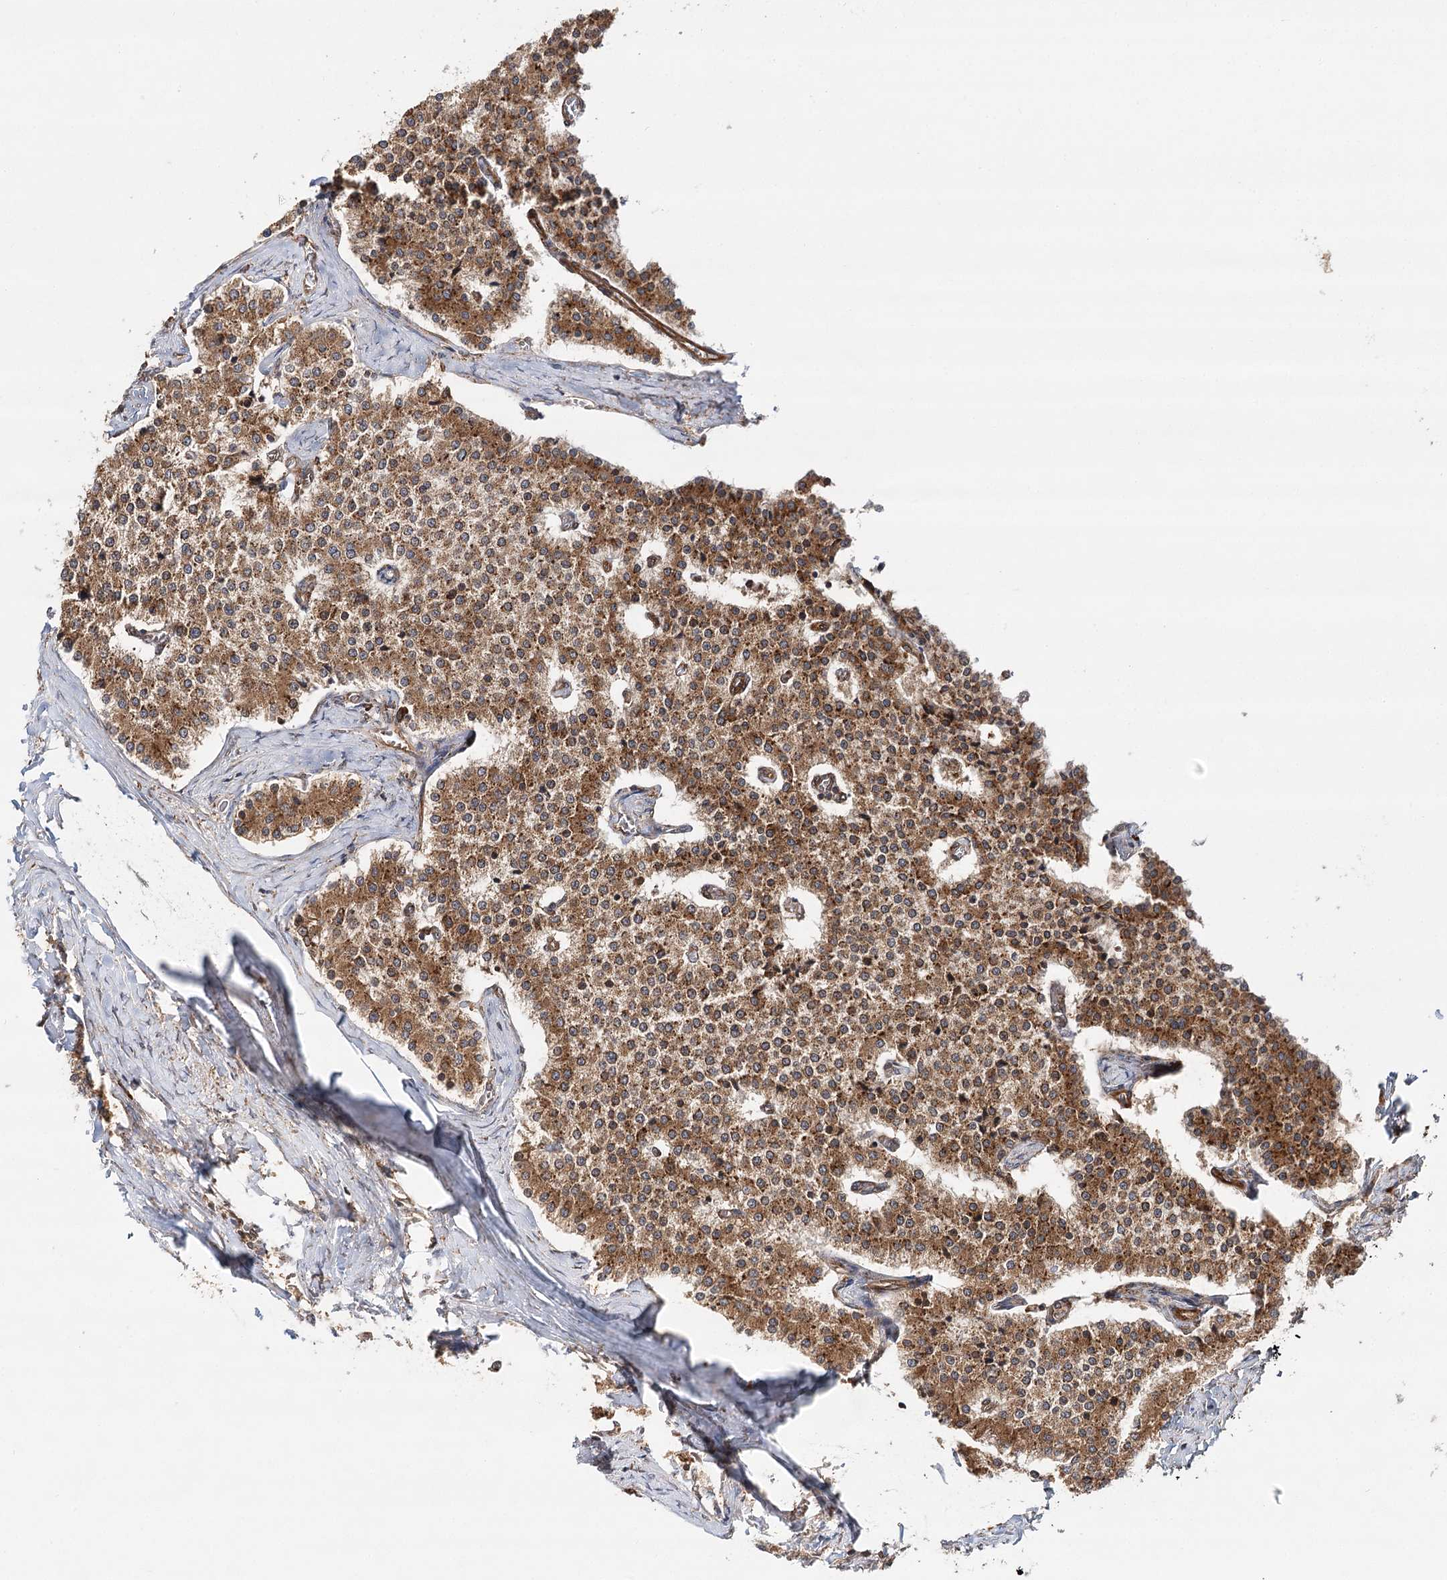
{"staining": {"intensity": "moderate", "quantity": ">75%", "location": "cytoplasmic/membranous"}, "tissue": "carcinoid", "cell_type": "Tumor cells", "image_type": "cancer", "snomed": [{"axis": "morphology", "description": "Carcinoid, malignant, NOS"}, {"axis": "topography", "description": "Colon"}], "caption": "This is an image of immunohistochemistry staining of carcinoid (malignant), which shows moderate positivity in the cytoplasmic/membranous of tumor cells.", "gene": "DNAJB14", "patient": {"sex": "female", "age": 52}}